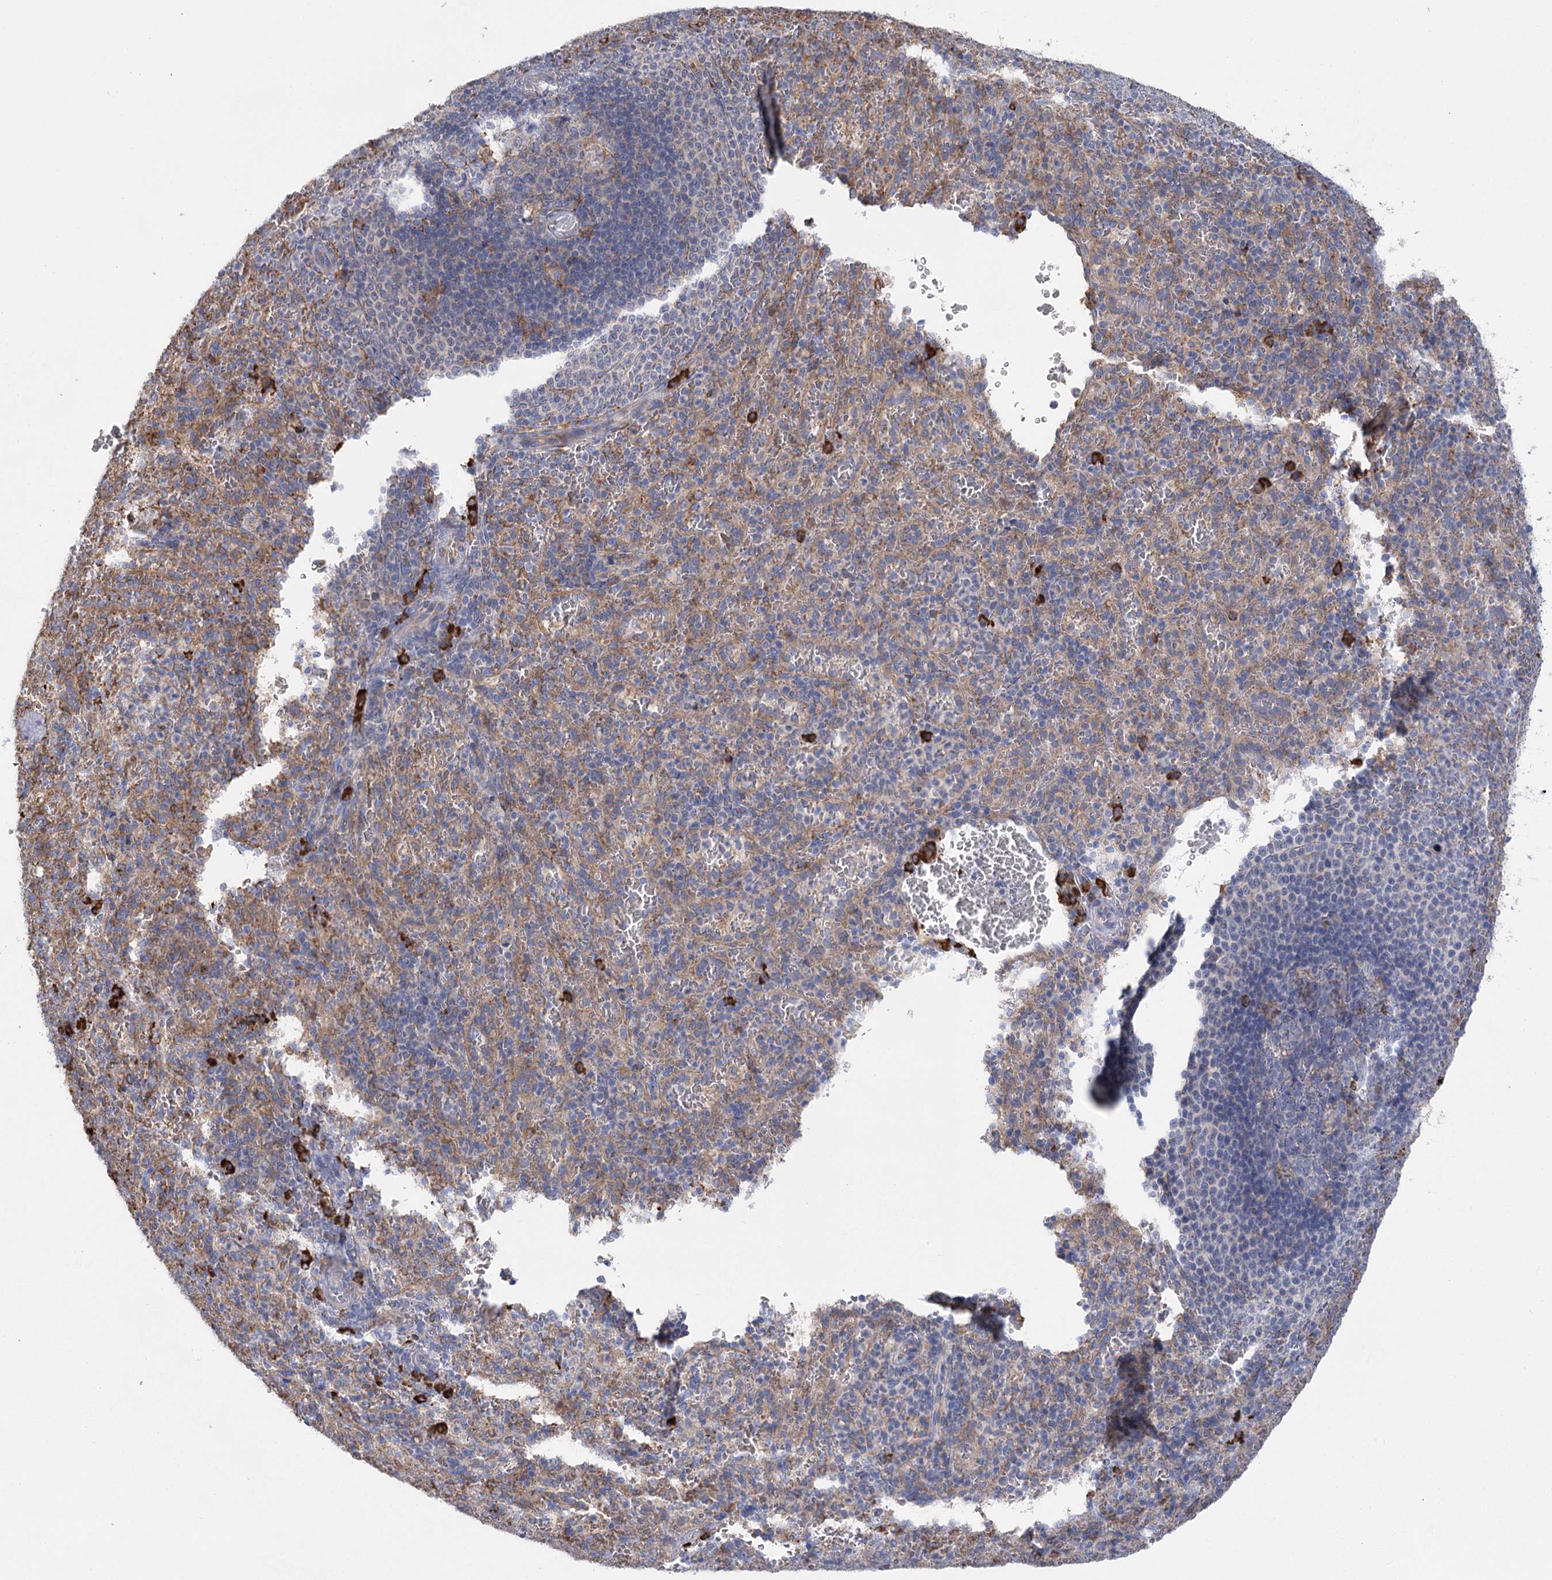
{"staining": {"intensity": "moderate", "quantity": "<25%", "location": "cytoplasmic/membranous"}, "tissue": "spleen", "cell_type": "Cells in red pulp", "image_type": "normal", "snomed": [{"axis": "morphology", "description": "Normal tissue, NOS"}, {"axis": "topography", "description": "Spleen"}], "caption": "An IHC micrograph of benign tissue is shown. Protein staining in brown highlights moderate cytoplasmic/membranous positivity in spleen within cells in red pulp. (DAB (3,3'-diaminobenzidine) = brown stain, brightfield microscopy at high magnification).", "gene": "METTL24", "patient": {"sex": "female", "age": 21}}